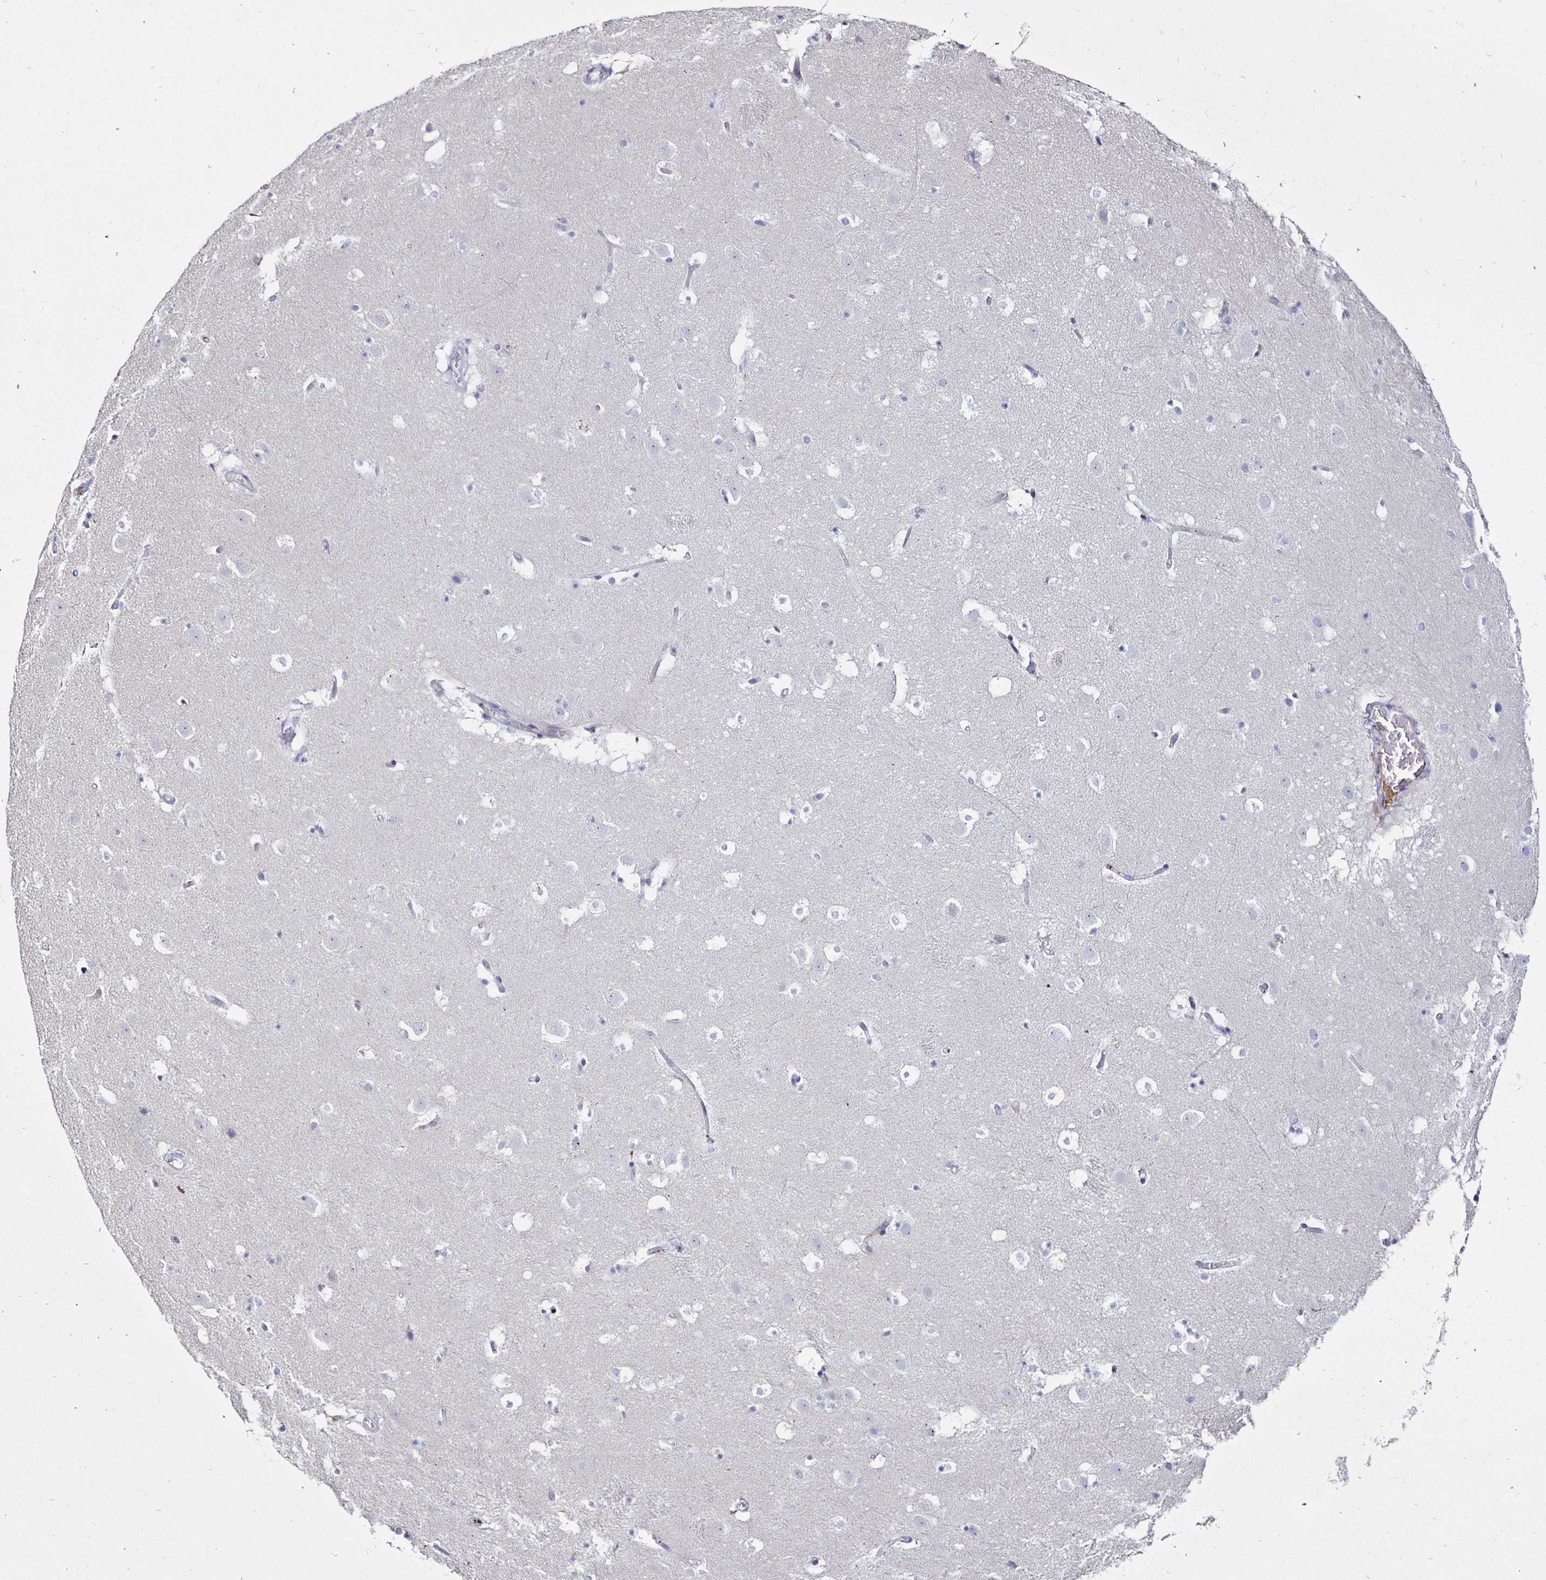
{"staining": {"intensity": "negative", "quantity": "none", "location": "none"}, "tissue": "caudate", "cell_type": "Glial cells", "image_type": "normal", "snomed": [{"axis": "morphology", "description": "Normal tissue, NOS"}, {"axis": "topography", "description": "Lateral ventricle wall"}], "caption": "Unremarkable caudate was stained to show a protein in brown. There is no significant expression in glial cells.", "gene": "ACSBG2", "patient": {"sex": "male", "age": 37}}